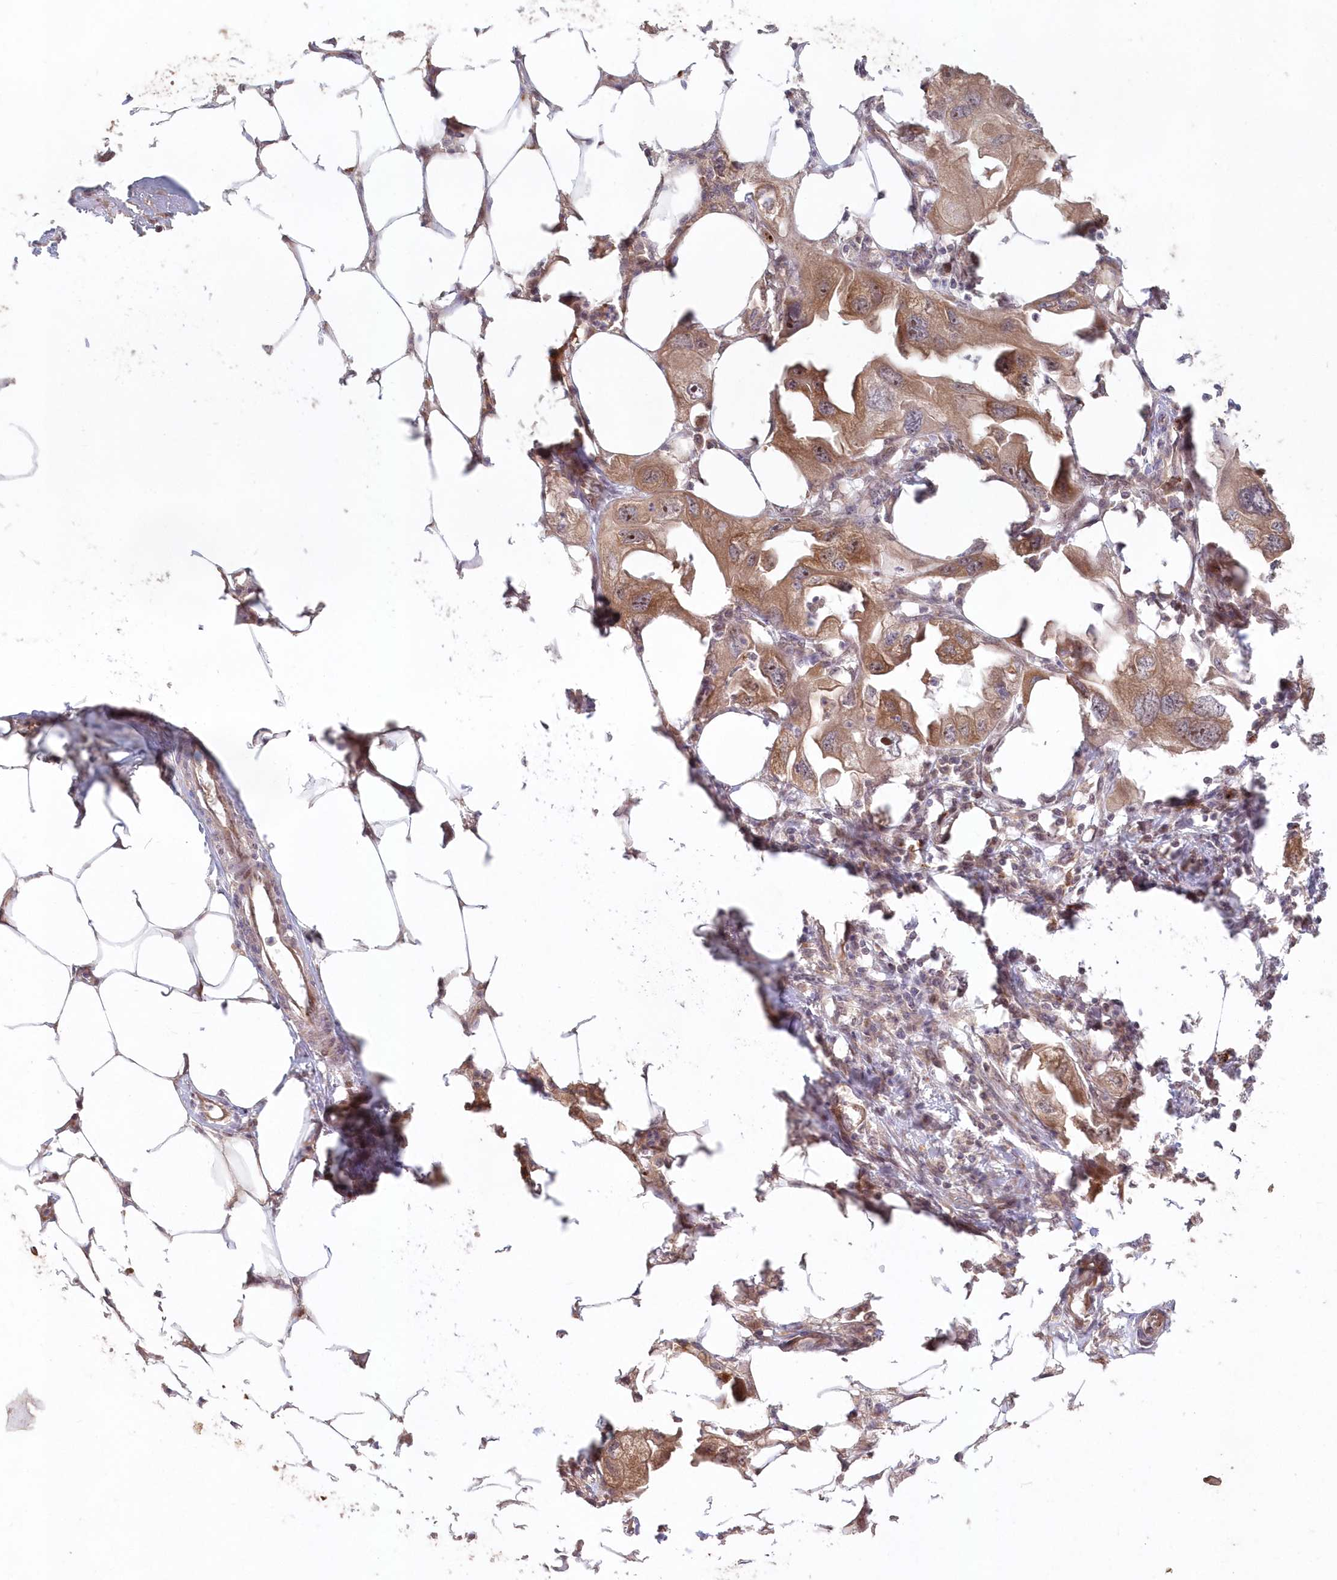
{"staining": {"intensity": "moderate", "quantity": ">75%", "location": "cytoplasmic/membranous"}, "tissue": "endometrial cancer", "cell_type": "Tumor cells", "image_type": "cancer", "snomed": [{"axis": "morphology", "description": "Adenocarcinoma, NOS"}, {"axis": "morphology", "description": "Adenocarcinoma, metastatic, NOS"}, {"axis": "topography", "description": "Adipose tissue"}, {"axis": "topography", "description": "Endometrium"}], "caption": "Immunohistochemistry image of neoplastic tissue: human endometrial cancer (adenocarcinoma) stained using immunohistochemistry (IHC) displays medium levels of moderate protein expression localized specifically in the cytoplasmic/membranous of tumor cells, appearing as a cytoplasmic/membranous brown color.", "gene": "SERINC1", "patient": {"sex": "female", "age": 67}}